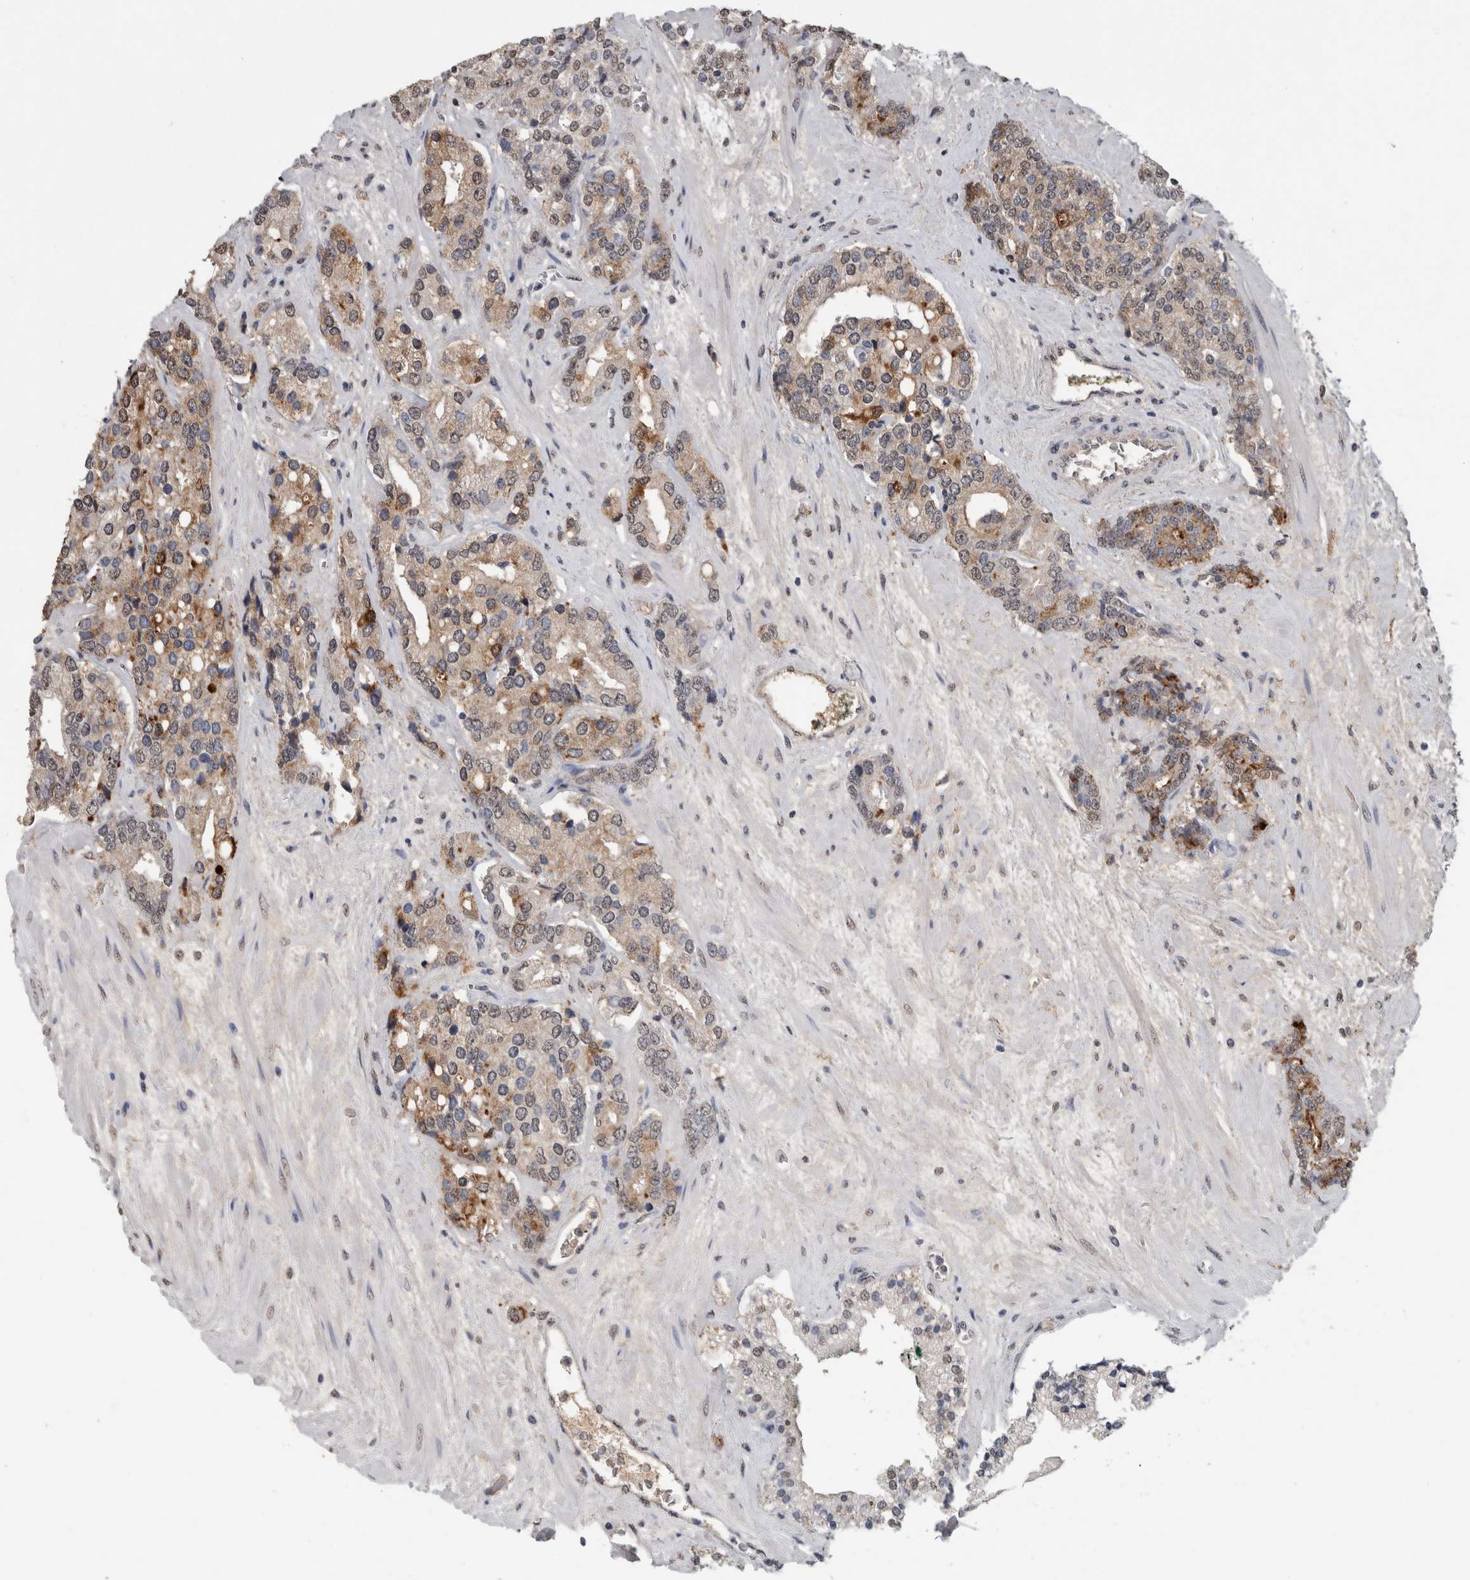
{"staining": {"intensity": "weak", "quantity": "25%-75%", "location": "cytoplasmic/membranous"}, "tissue": "prostate cancer", "cell_type": "Tumor cells", "image_type": "cancer", "snomed": [{"axis": "morphology", "description": "Adenocarcinoma, High grade"}, {"axis": "topography", "description": "Prostate"}], "caption": "Tumor cells display weak cytoplasmic/membranous positivity in approximately 25%-75% of cells in prostate cancer. (Brightfield microscopy of DAB IHC at high magnification).", "gene": "LTBP1", "patient": {"sex": "male", "age": 71}}